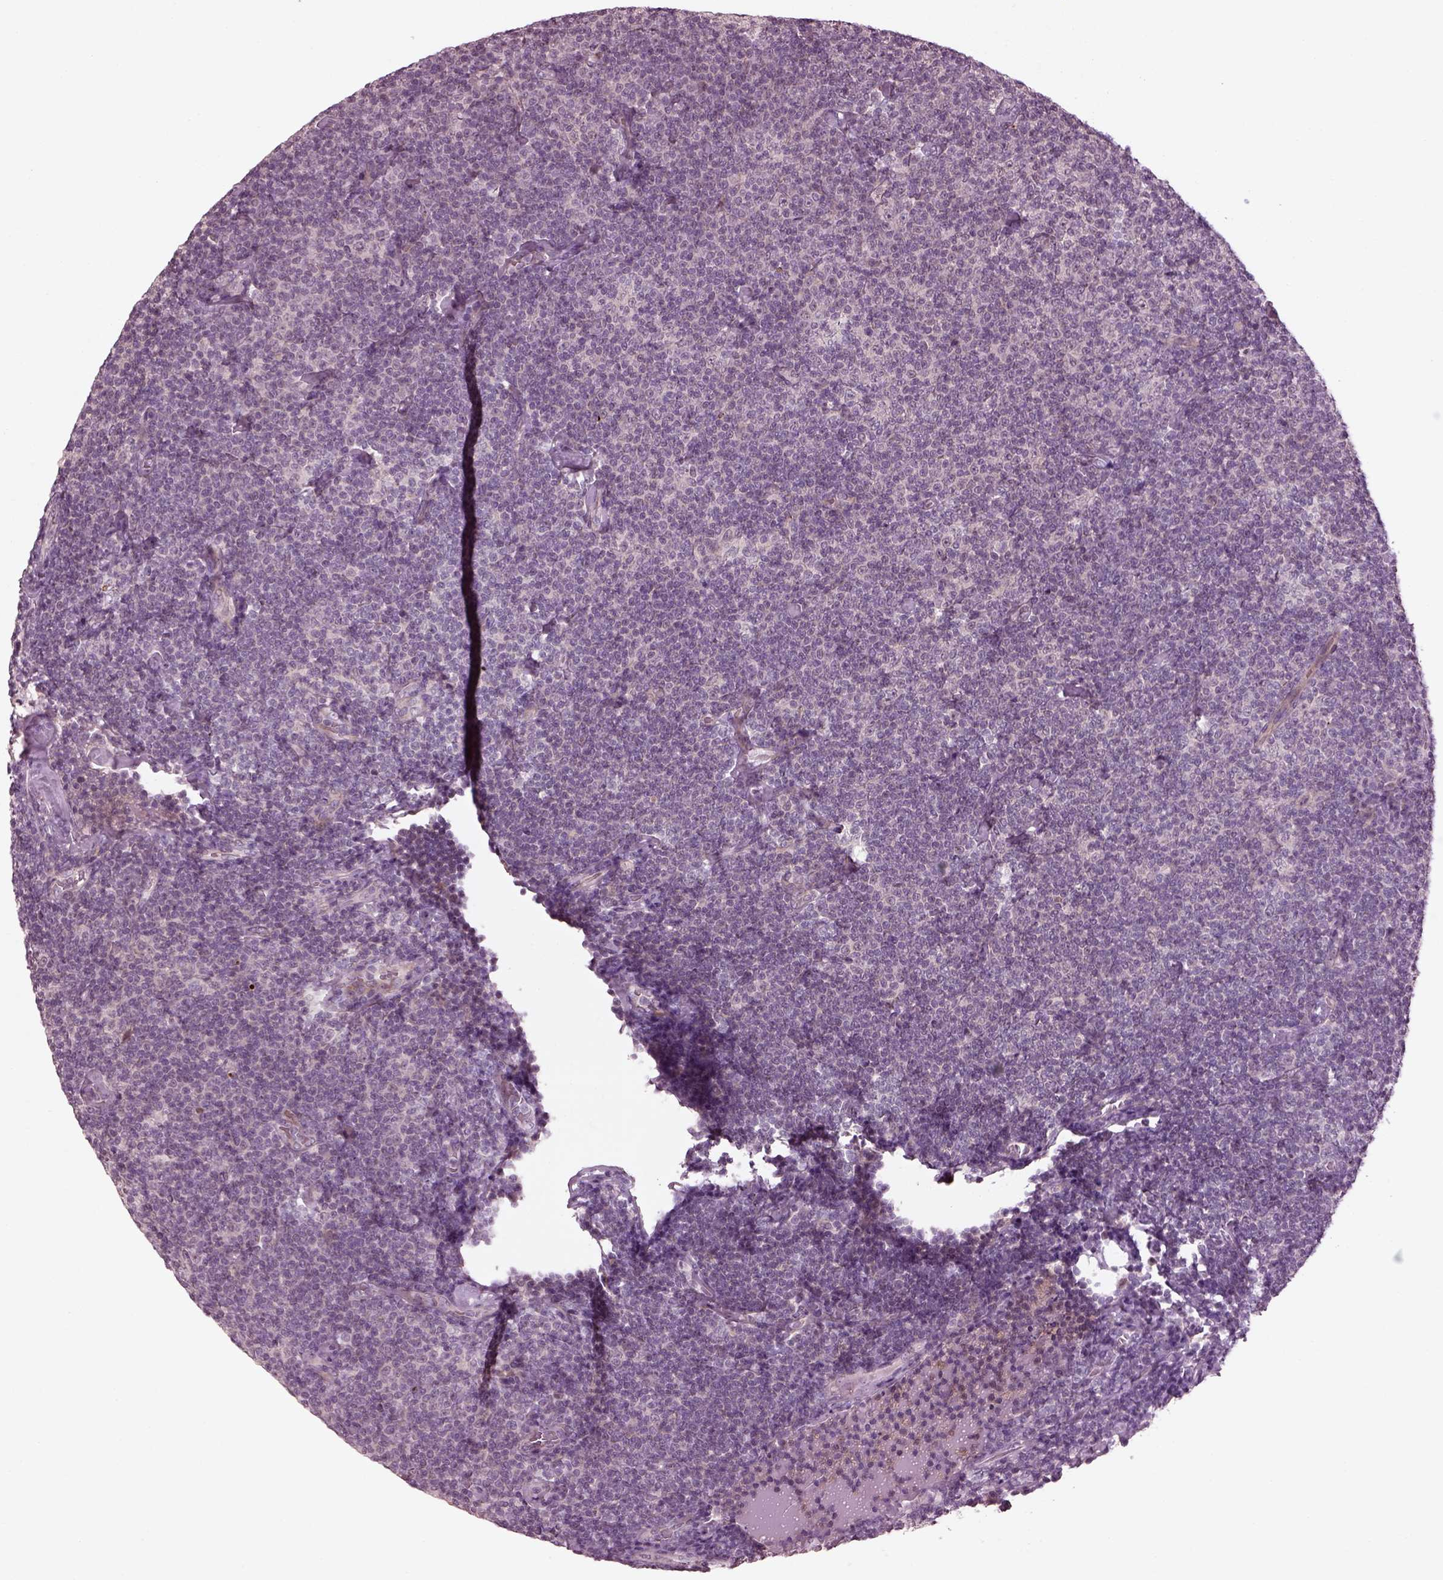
{"staining": {"intensity": "negative", "quantity": "none", "location": "none"}, "tissue": "lymphoma", "cell_type": "Tumor cells", "image_type": "cancer", "snomed": [{"axis": "morphology", "description": "Malignant lymphoma, non-Hodgkin's type, Low grade"}, {"axis": "topography", "description": "Lymph node"}], "caption": "Tumor cells are negative for brown protein staining in lymphoma.", "gene": "EFEMP1", "patient": {"sex": "male", "age": 81}}